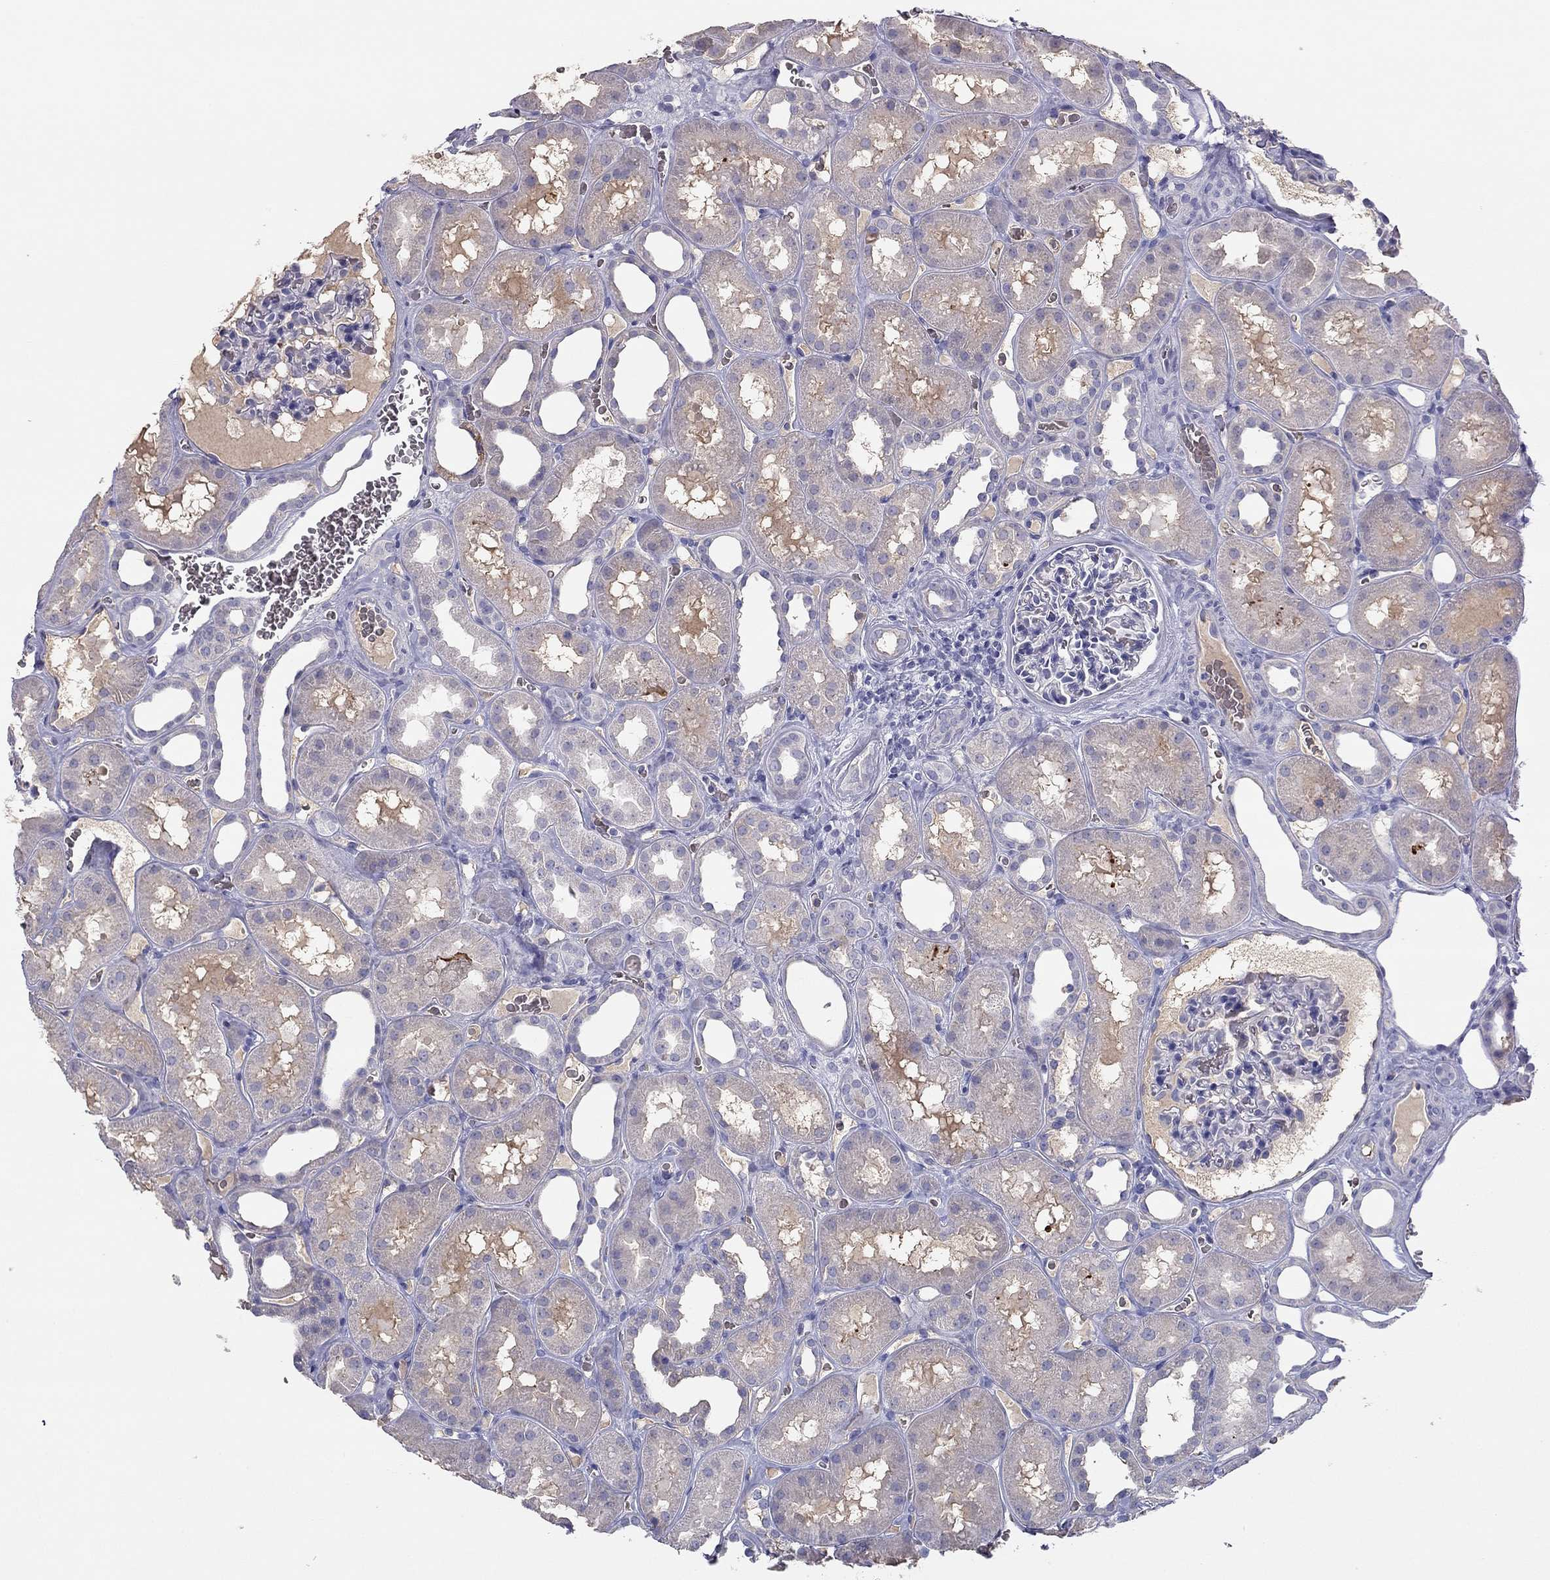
{"staining": {"intensity": "negative", "quantity": "none", "location": "none"}, "tissue": "kidney", "cell_type": "Cells in glomeruli", "image_type": "normal", "snomed": [{"axis": "morphology", "description": "Normal tissue, NOS"}, {"axis": "topography", "description": "Kidney"}], "caption": "This is a photomicrograph of IHC staining of unremarkable kidney, which shows no staining in cells in glomeruli. Nuclei are stained in blue.", "gene": "RHCE", "patient": {"sex": "female", "age": 41}}